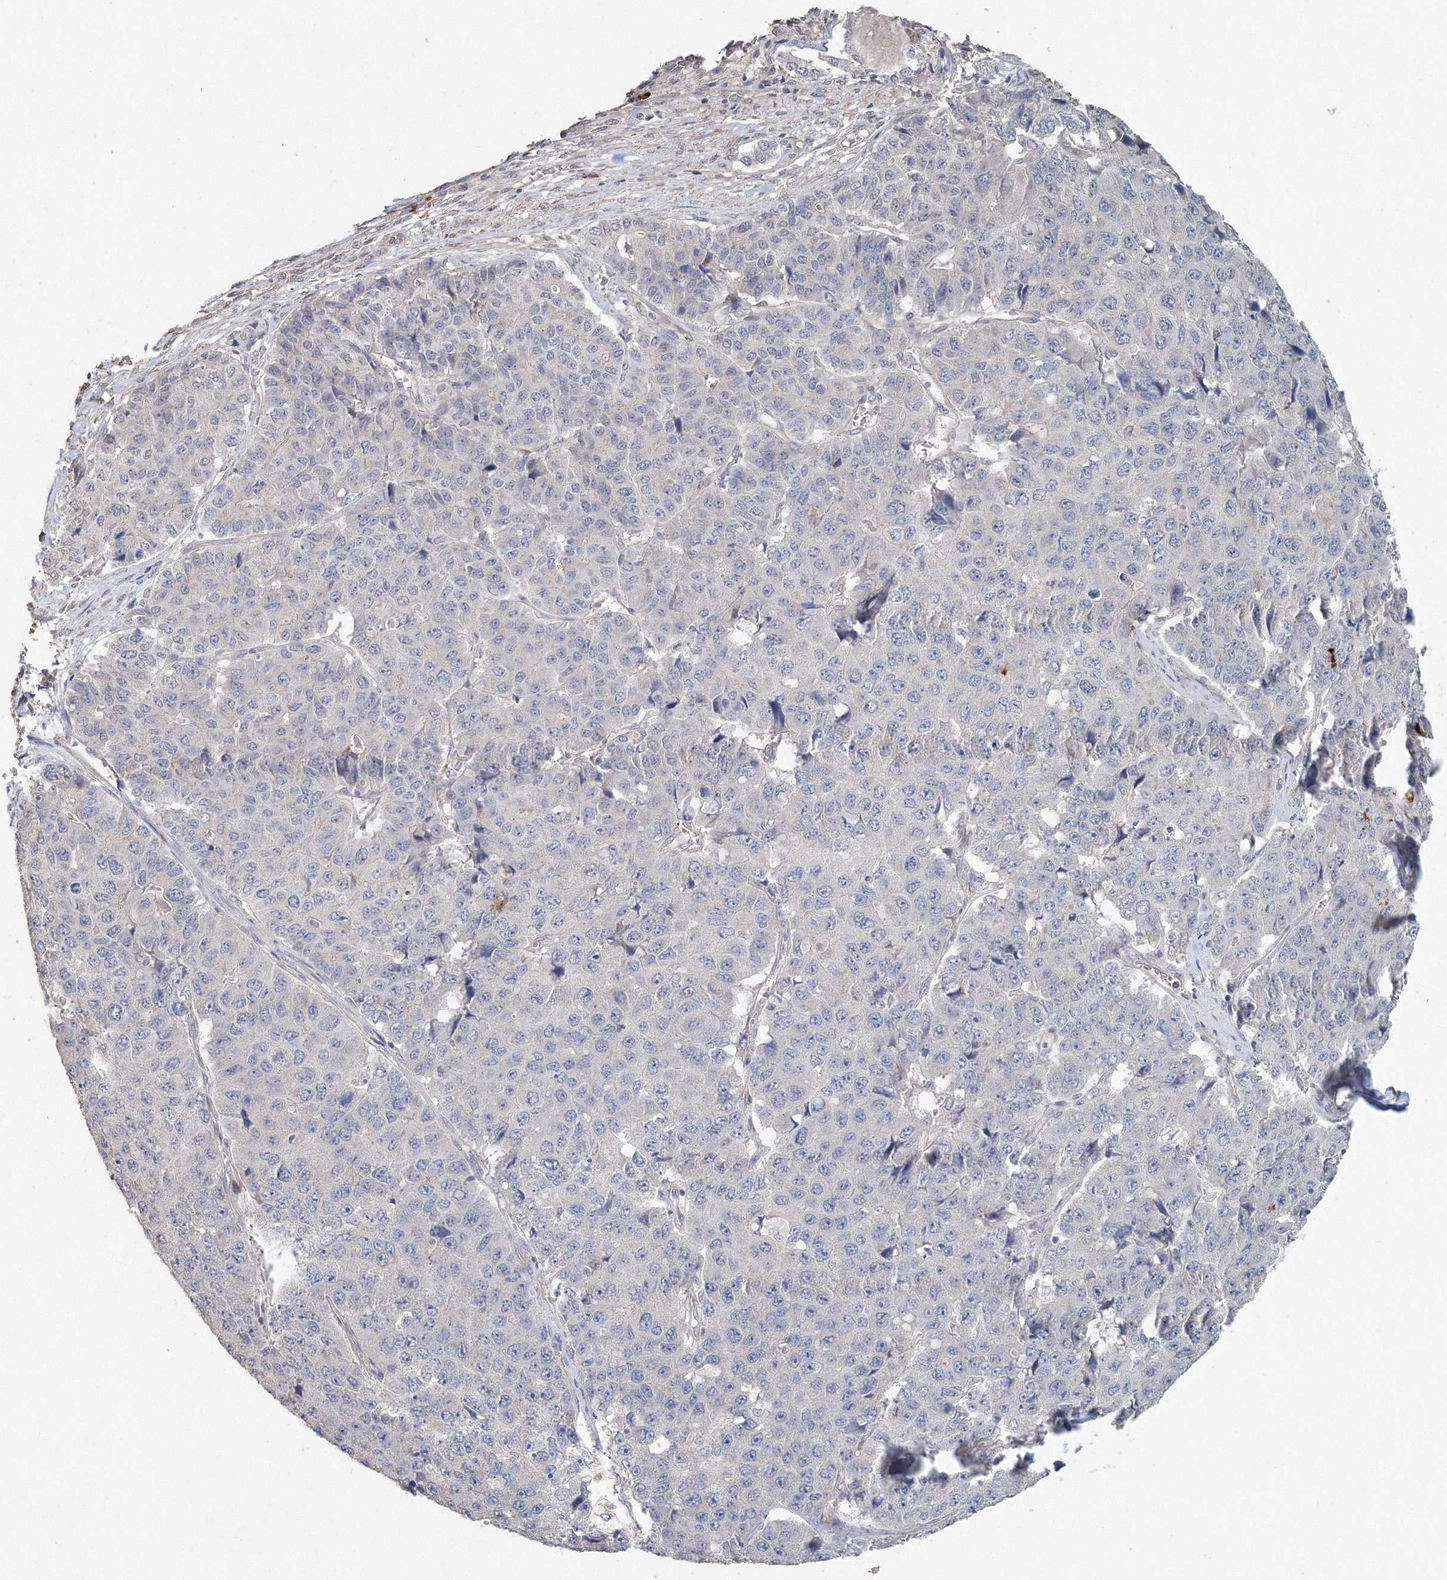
{"staining": {"intensity": "negative", "quantity": "none", "location": "none"}, "tissue": "pancreatic cancer", "cell_type": "Tumor cells", "image_type": "cancer", "snomed": [{"axis": "morphology", "description": "Adenocarcinoma, NOS"}, {"axis": "topography", "description": "Pancreas"}], "caption": "Image shows no protein expression in tumor cells of pancreatic cancer tissue.", "gene": "NALF2", "patient": {"sex": "male", "age": 50}}